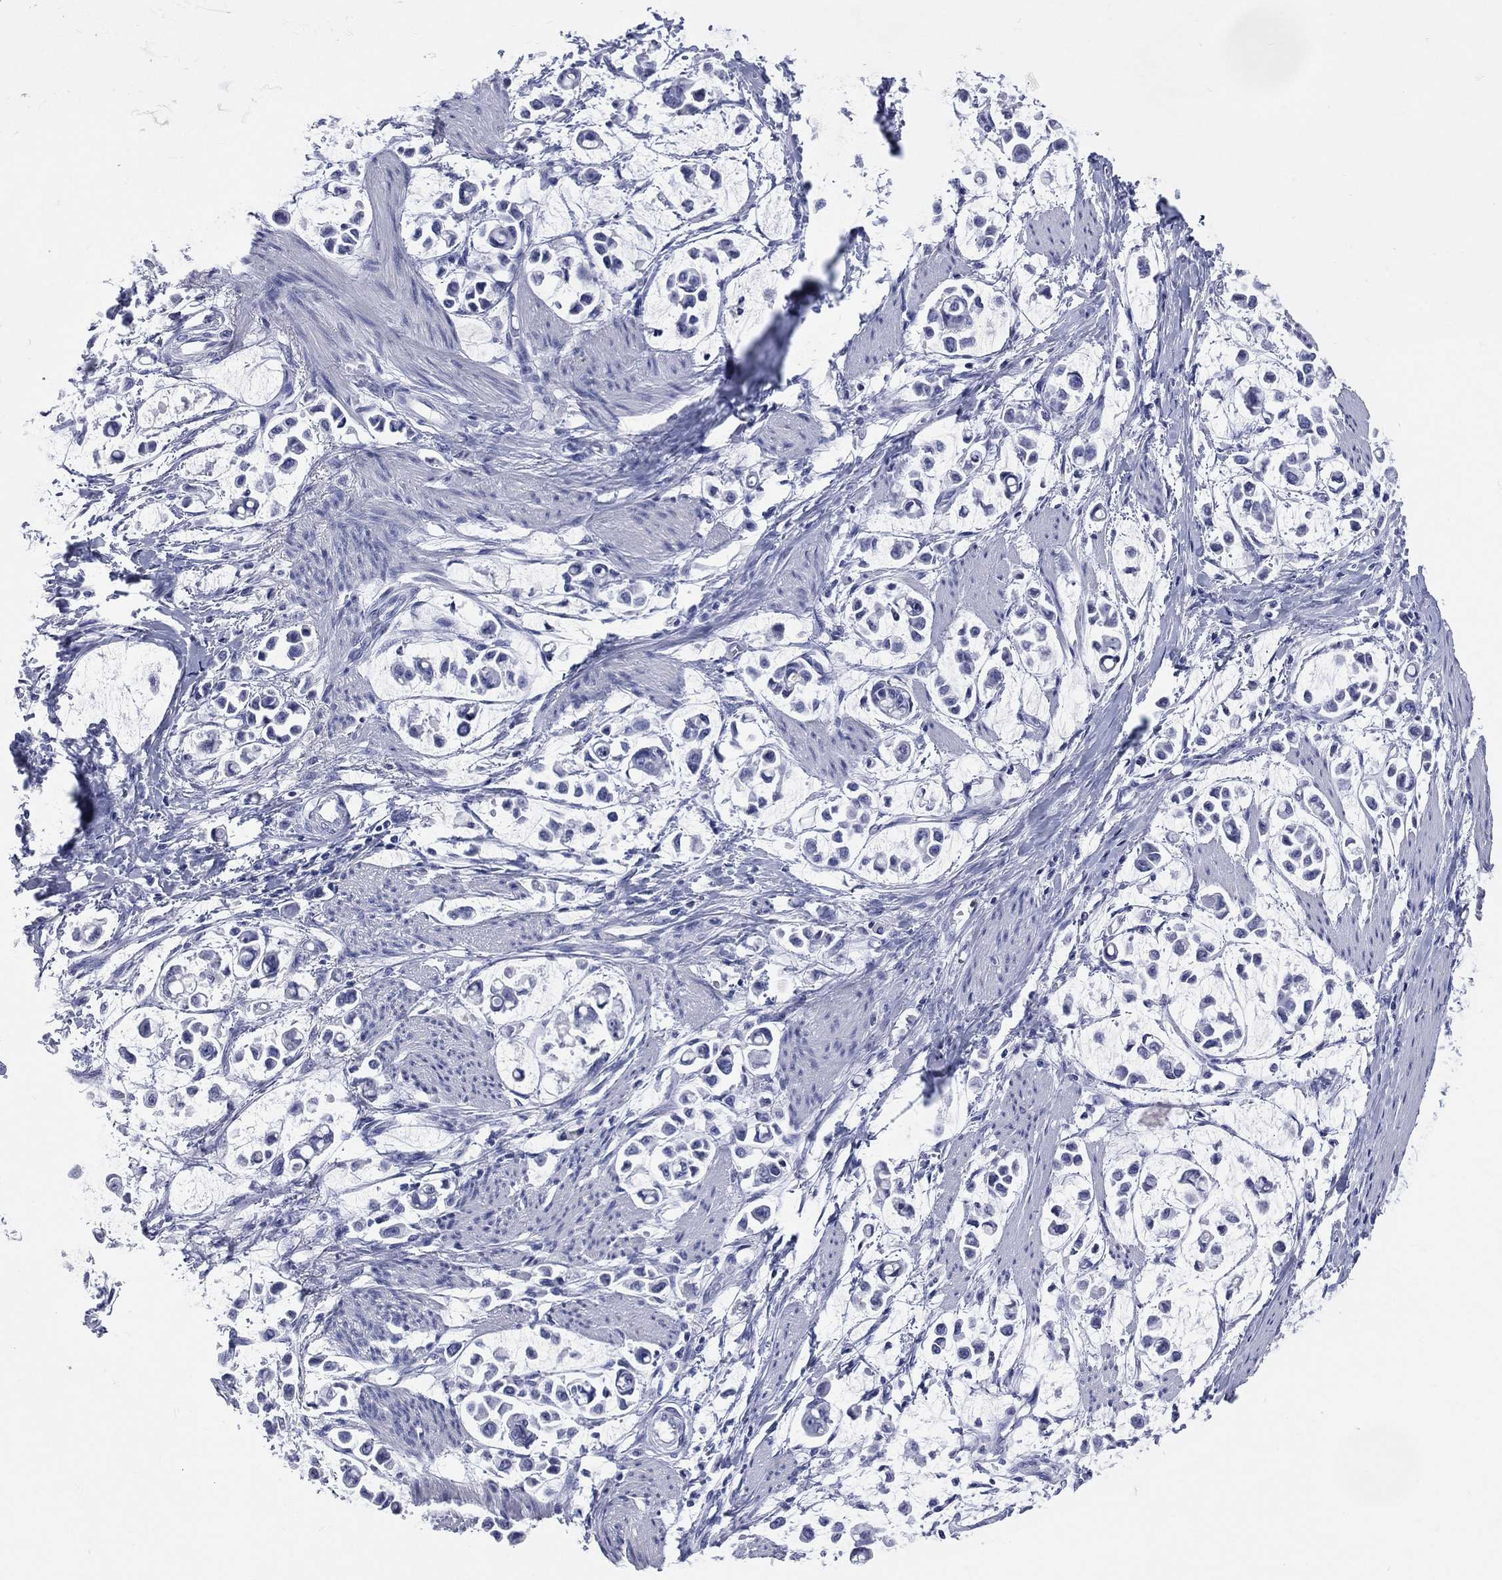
{"staining": {"intensity": "negative", "quantity": "none", "location": "none"}, "tissue": "stomach cancer", "cell_type": "Tumor cells", "image_type": "cancer", "snomed": [{"axis": "morphology", "description": "Adenocarcinoma, NOS"}, {"axis": "topography", "description": "Stomach"}], "caption": "The immunohistochemistry photomicrograph has no significant positivity in tumor cells of stomach cancer tissue. (DAB immunohistochemistry with hematoxylin counter stain).", "gene": "CYLC1", "patient": {"sex": "male", "age": 82}}